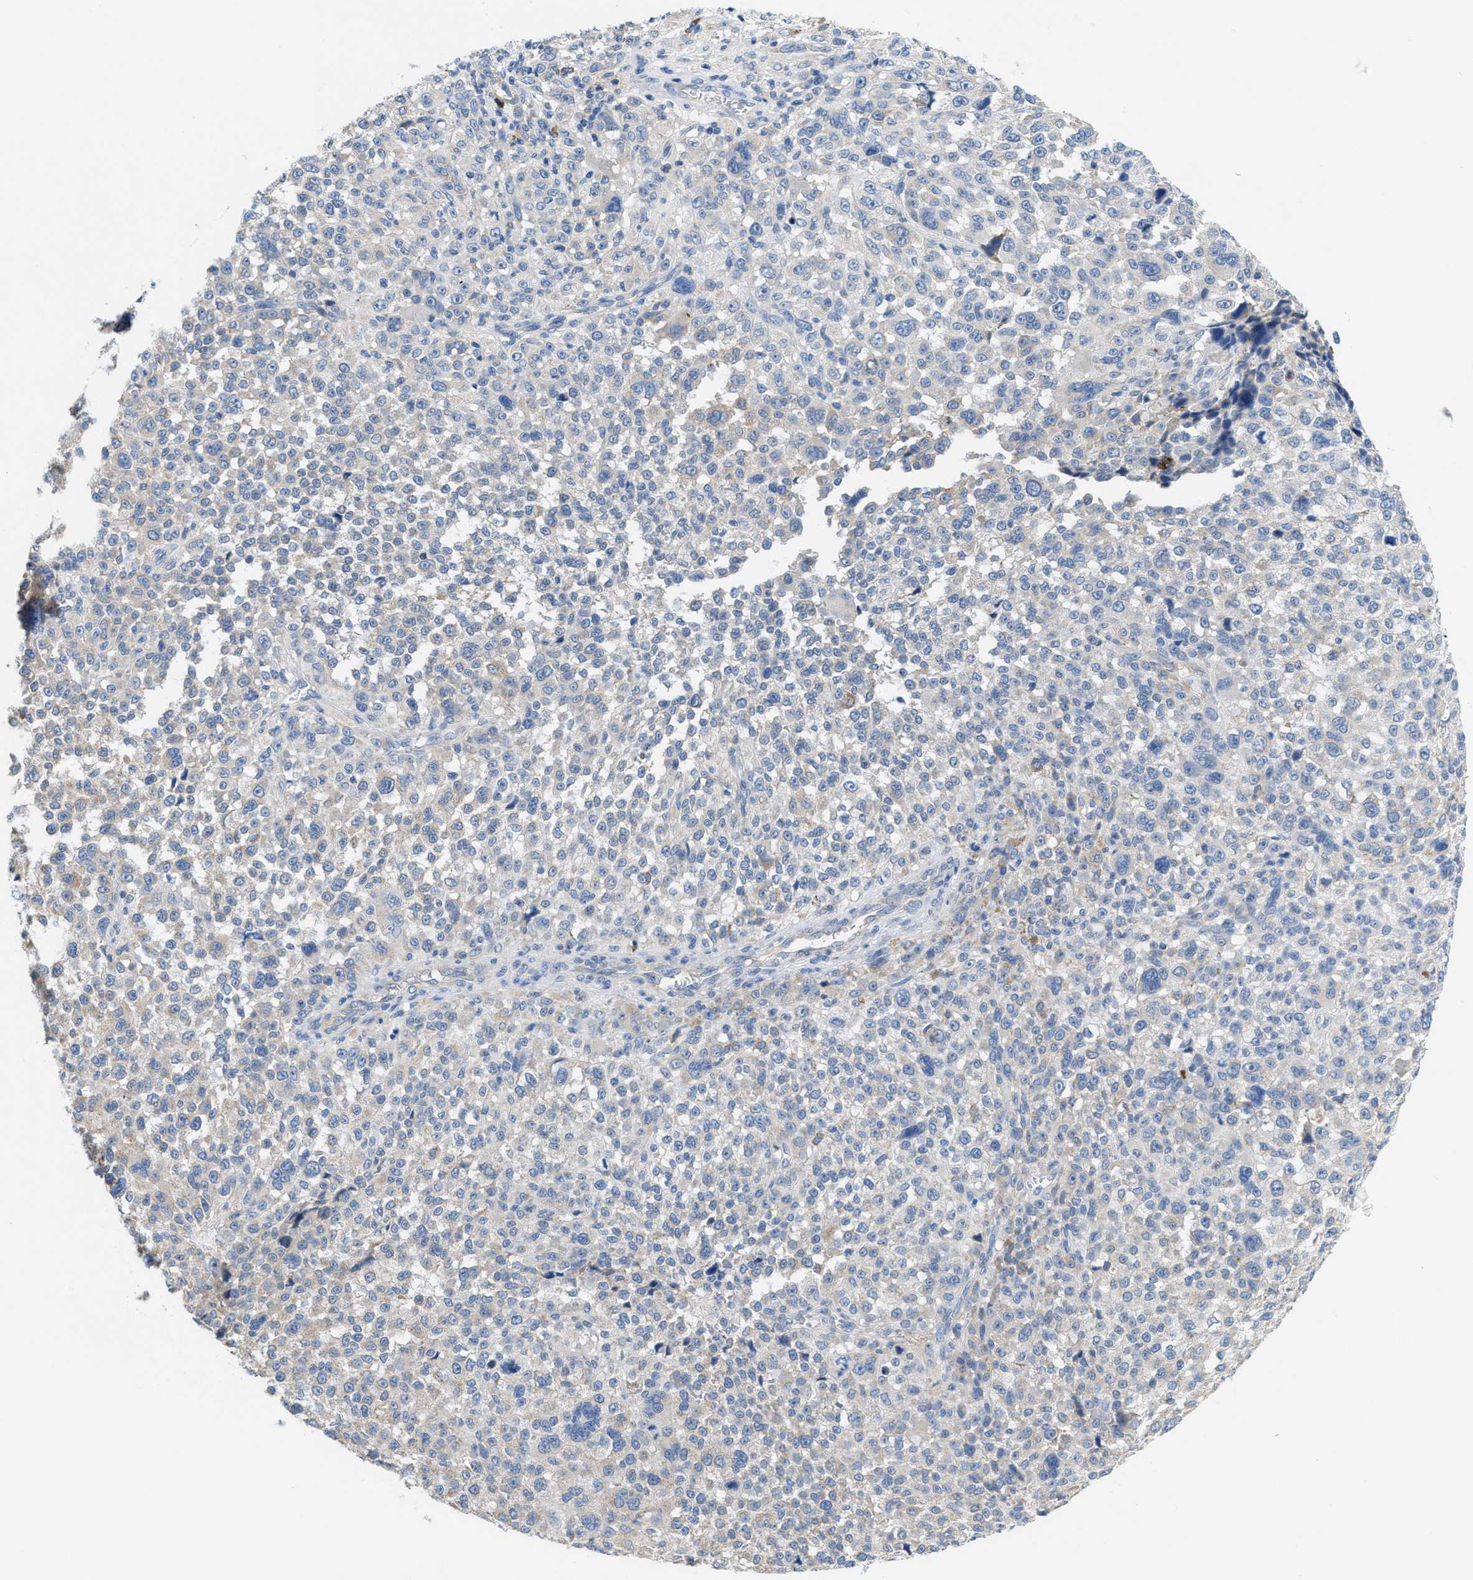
{"staining": {"intensity": "negative", "quantity": "none", "location": "none"}, "tissue": "melanoma", "cell_type": "Tumor cells", "image_type": "cancer", "snomed": [{"axis": "morphology", "description": "Malignant melanoma, NOS"}, {"axis": "topography", "description": "Skin"}], "caption": "Melanoma stained for a protein using immunohistochemistry demonstrates no staining tumor cells.", "gene": "DYNC2I1", "patient": {"sex": "female", "age": 55}}